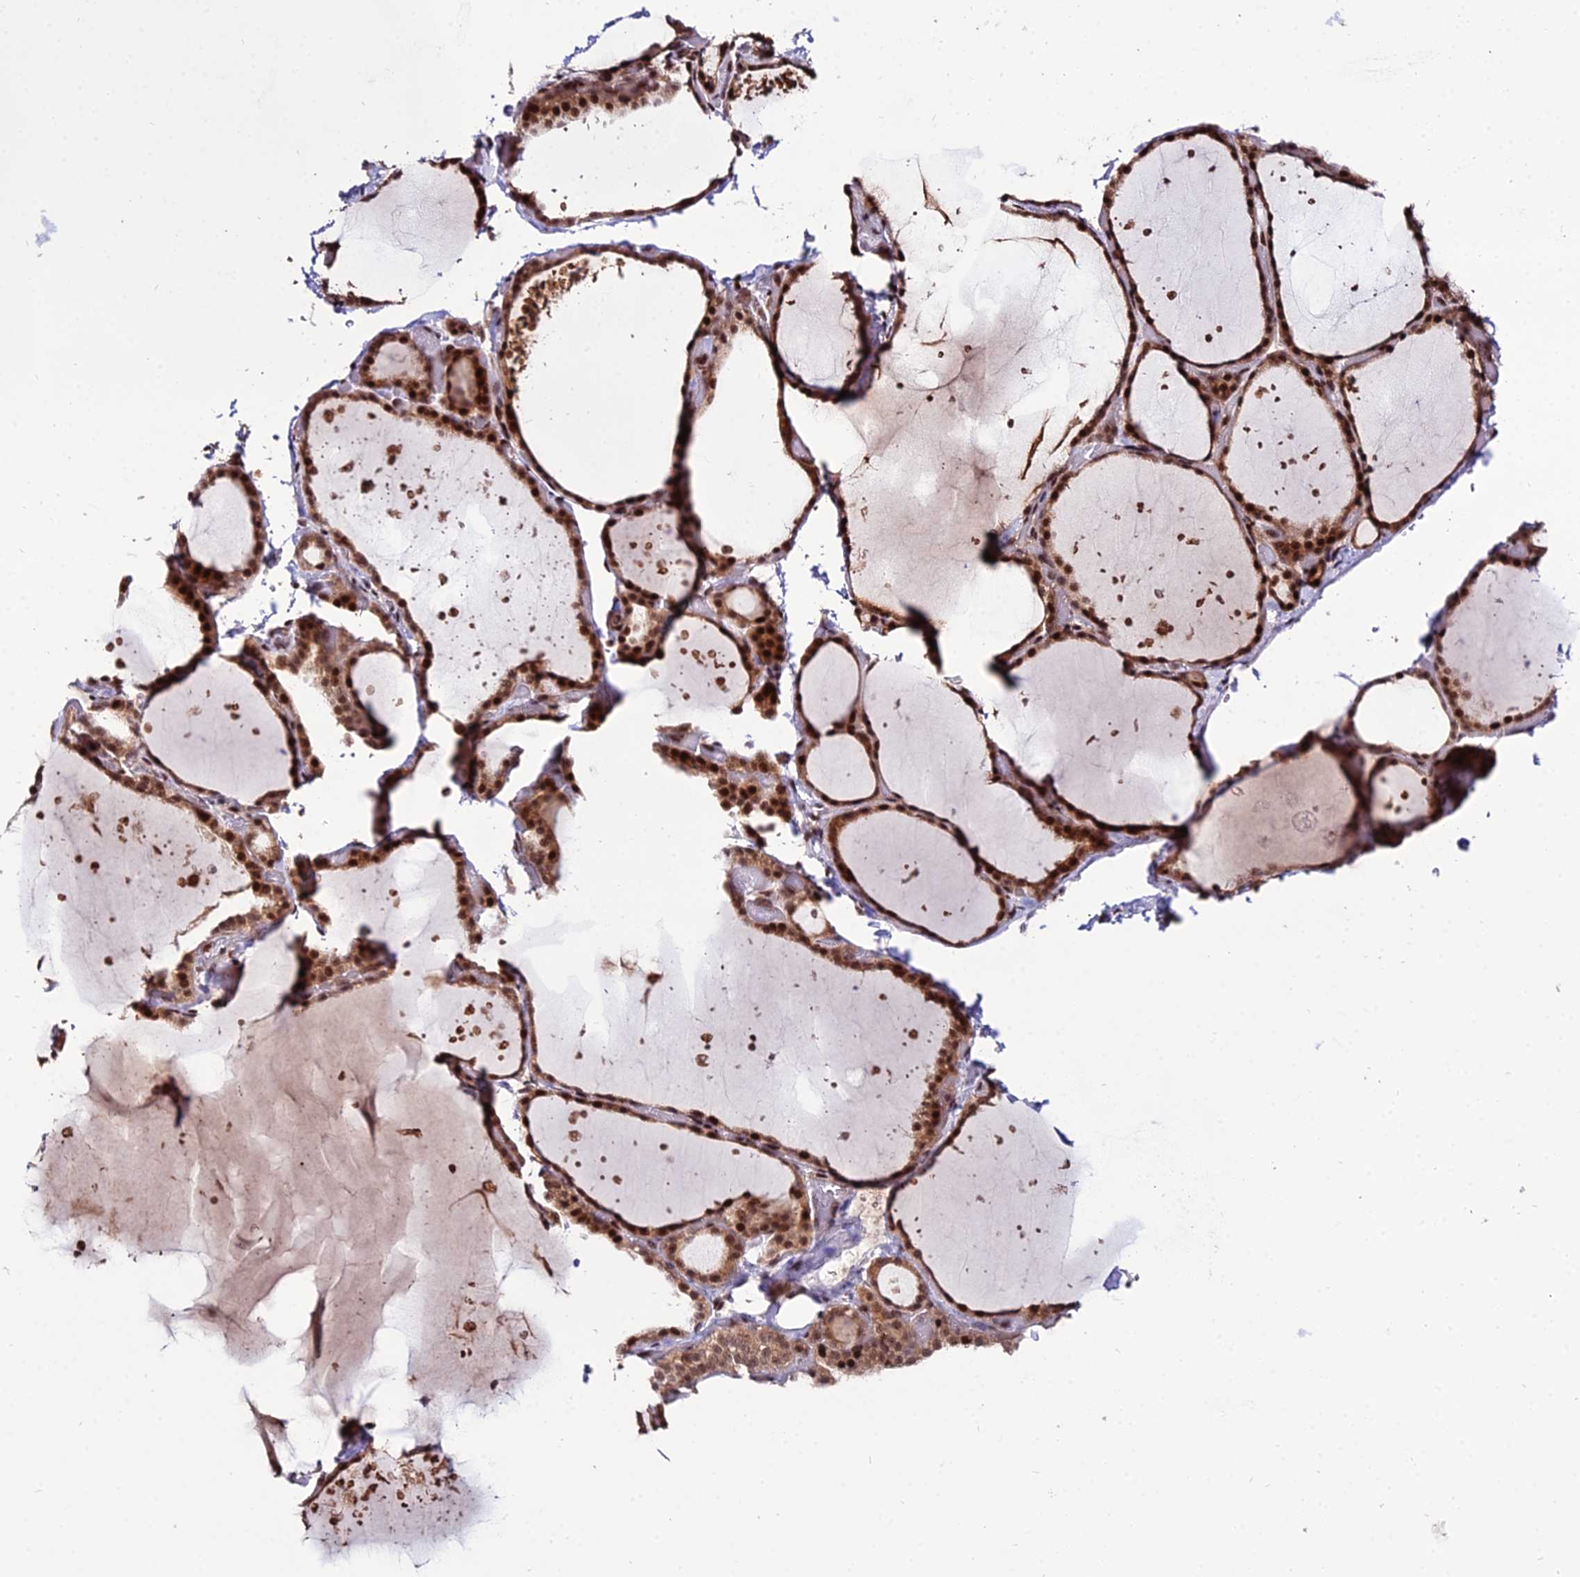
{"staining": {"intensity": "moderate", "quantity": ">75%", "location": "cytoplasmic/membranous,nuclear"}, "tissue": "thyroid gland", "cell_type": "Glandular cells", "image_type": "normal", "snomed": [{"axis": "morphology", "description": "Normal tissue, NOS"}, {"axis": "topography", "description": "Thyroid gland"}], "caption": "Protein staining demonstrates moderate cytoplasmic/membranous,nuclear positivity in about >75% of glandular cells in normal thyroid gland.", "gene": "CIB3", "patient": {"sex": "female", "age": 44}}